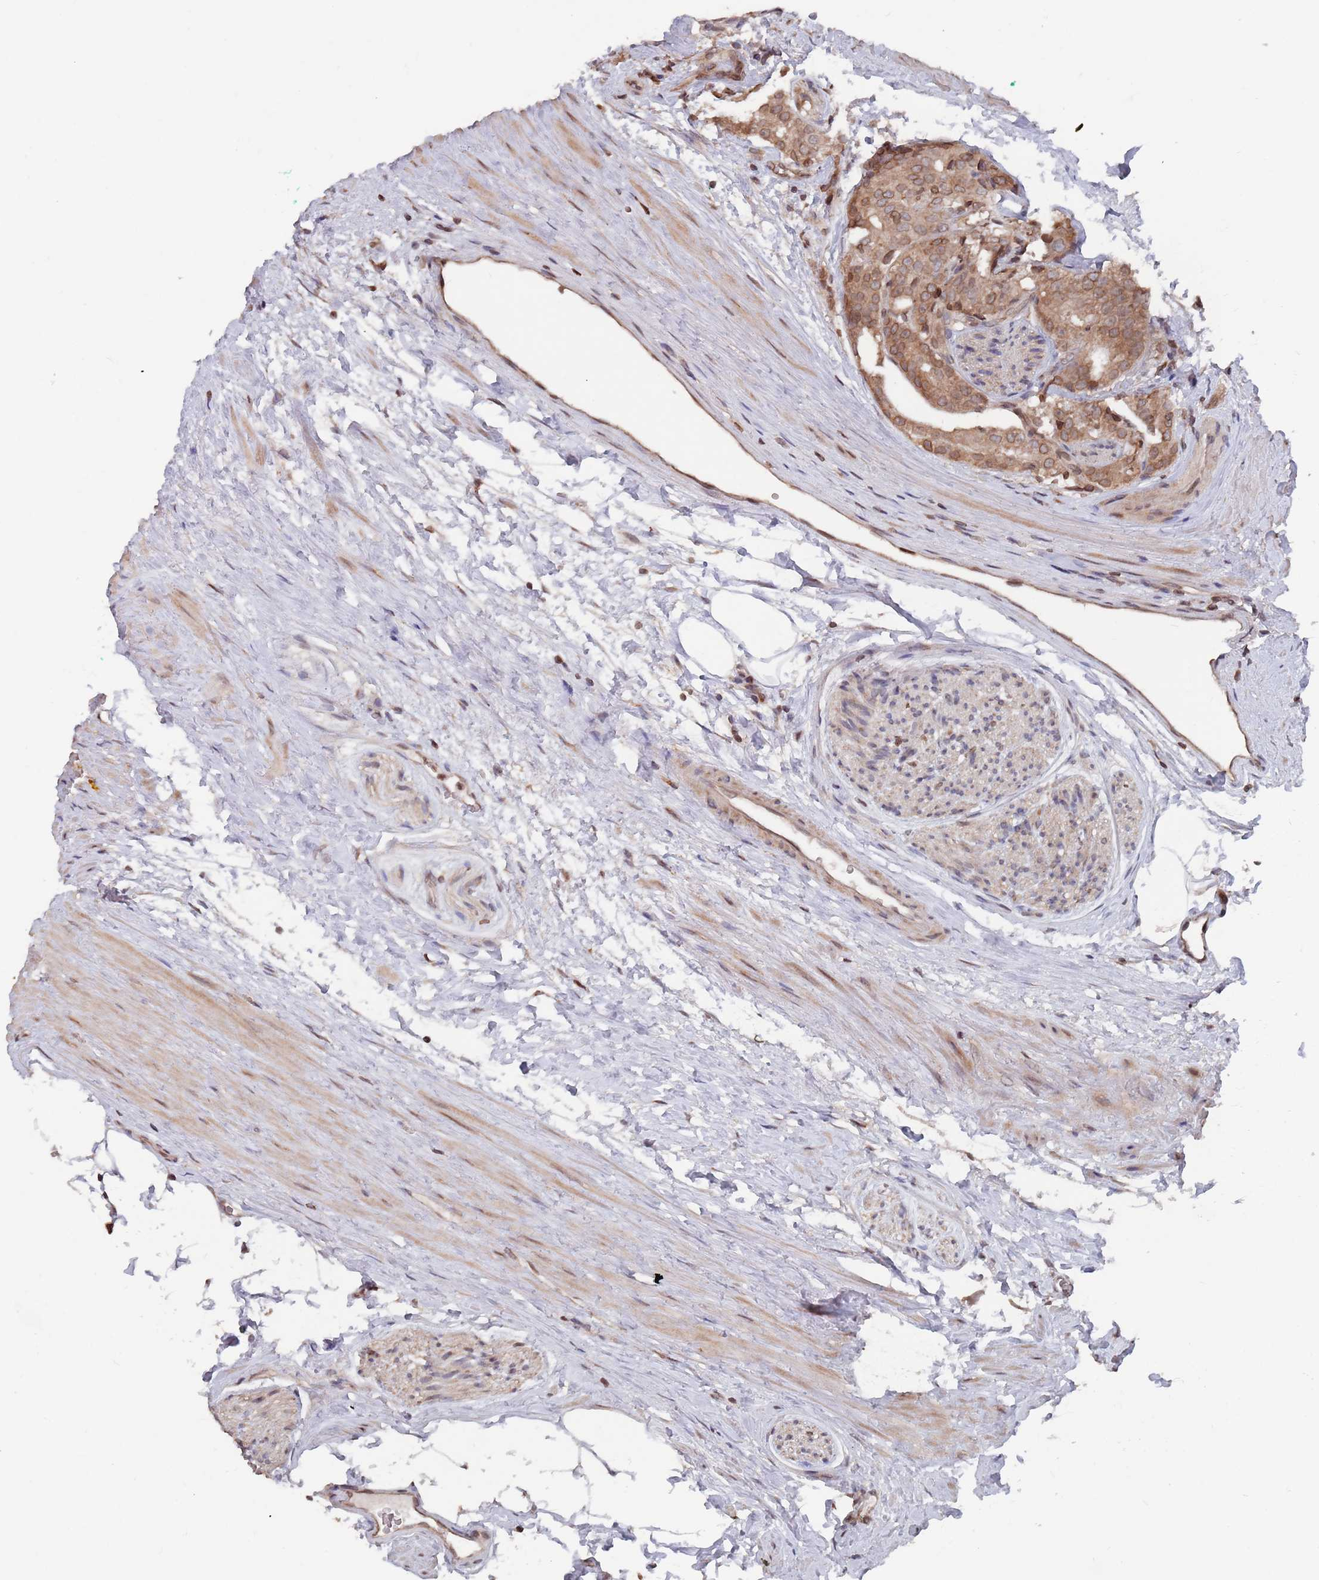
{"staining": {"intensity": "moderate", "quantity": ">75%", "location": "cytoplasmic/membranous,nuclear"}, "tissue": "prostate cancer", "cell_type": "Tumor cells", "image_type": "cancer", "snomed": [{"axis": "morphology", "description": "Adenocarcinoma, High grade"}, {"axis": "topography", "description": "Prostate"}], "caption": "Prostate cancer (high-grade adenocarcinoma) stained for a protein (brown) shows moderate cytoplasmic/membranous and nuclear positive staining in approximately >75% of tumor cells.", "gene": "SDHAF3", "patient": {"sex": "male", "age": 49}}